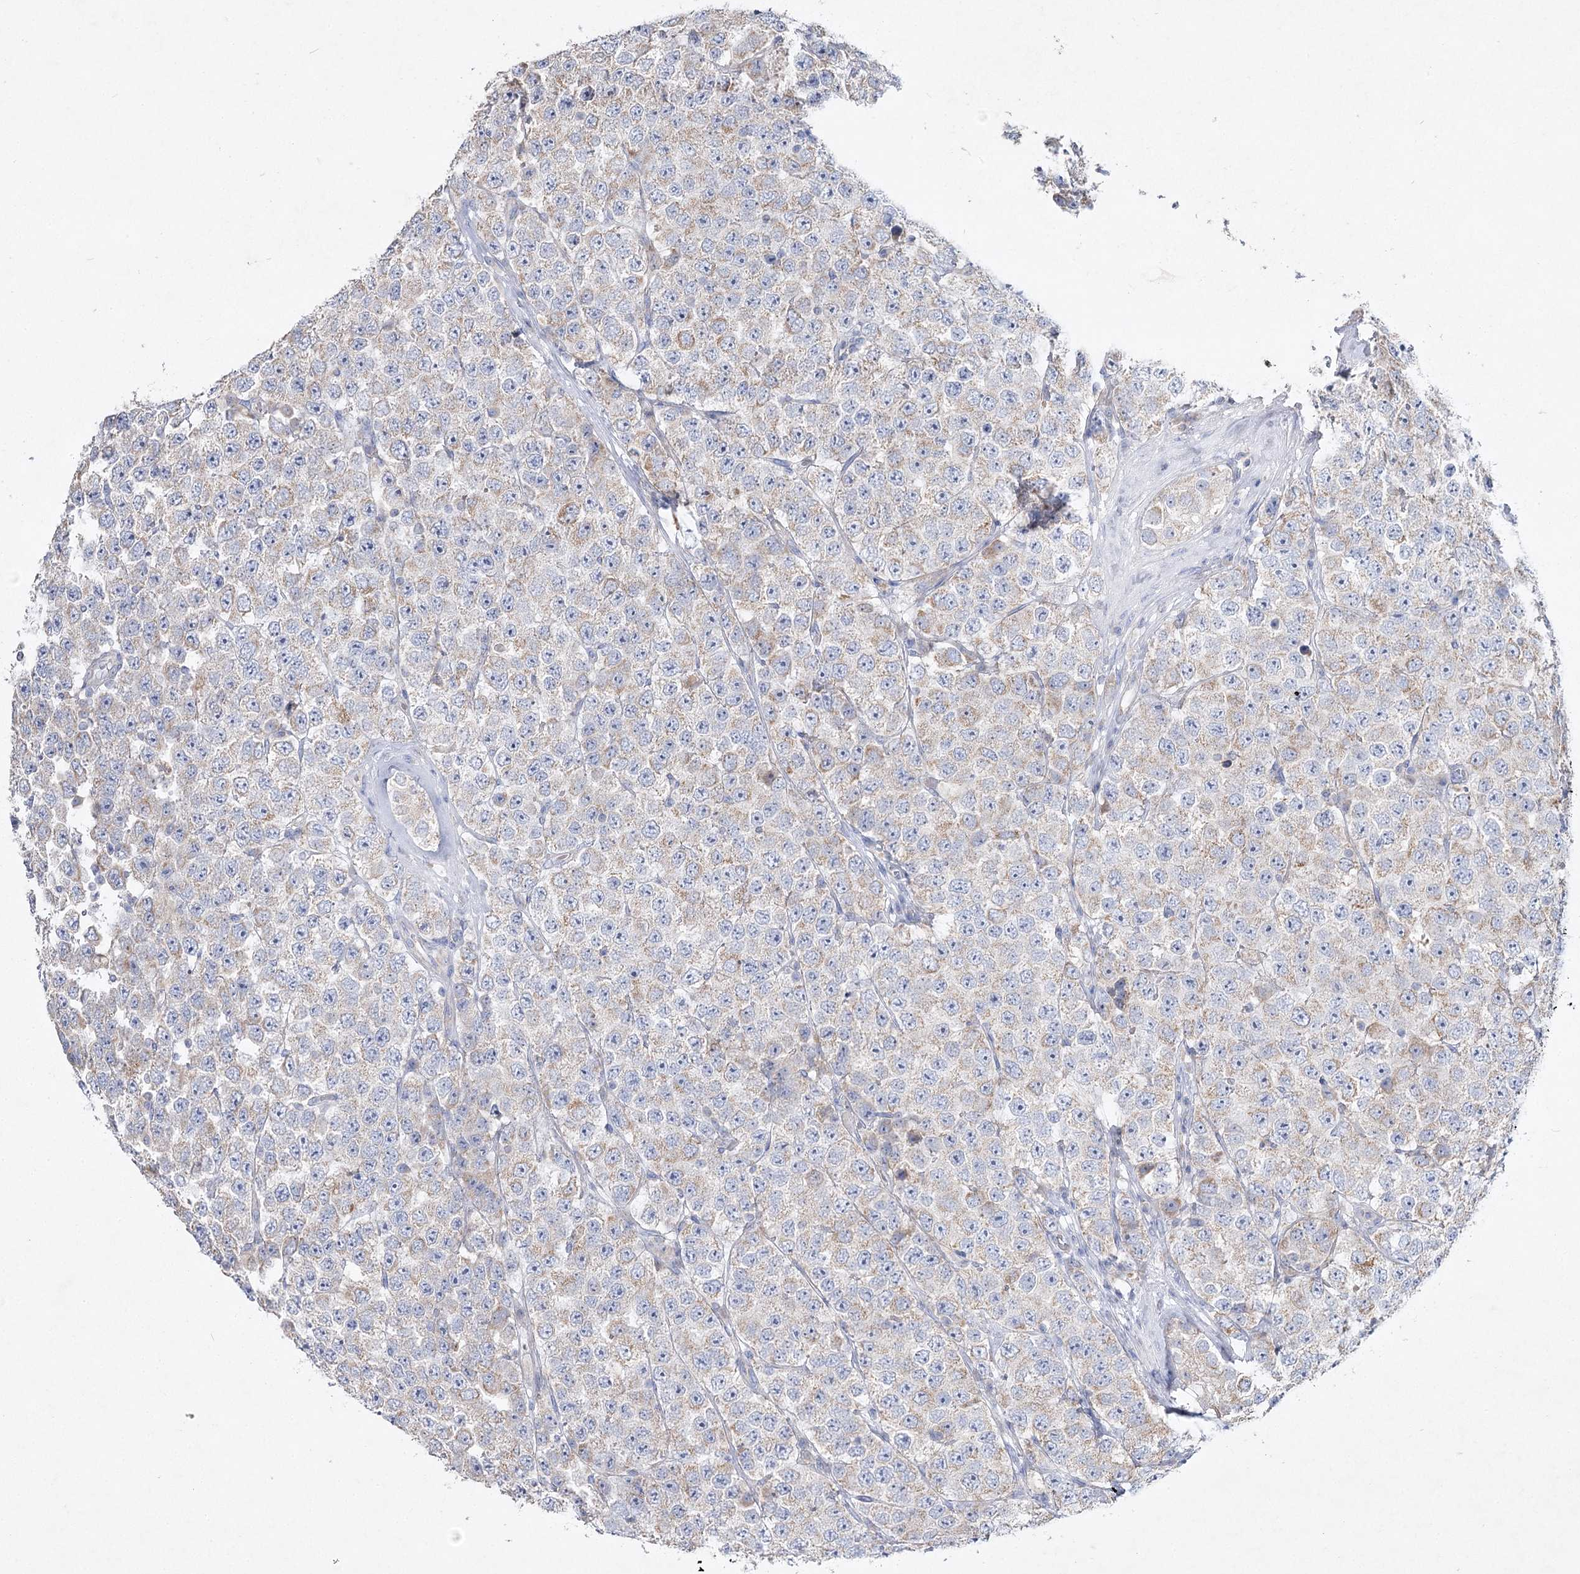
{"staining": {"intensity": "weak", "quantity": "25%-75%", "location": "cytoplasmic/membranous"}, "tissue": "testis cancer", "cell_type": "Tumor cells", "image_type": "cancer", "snomed": [{"axis": "morphology", "description": "Seminoma, NOS"}, {"axis": "topography", "description": "Testis"}], "caption": "Testis cancer (seminoma) stained with a brown dye shows weak cytoplasmic/membranous positive staining in about 25%-75% of tumor cells.", "gene": "TMEM187", "patient": {"sex": "male", "age": 28}}